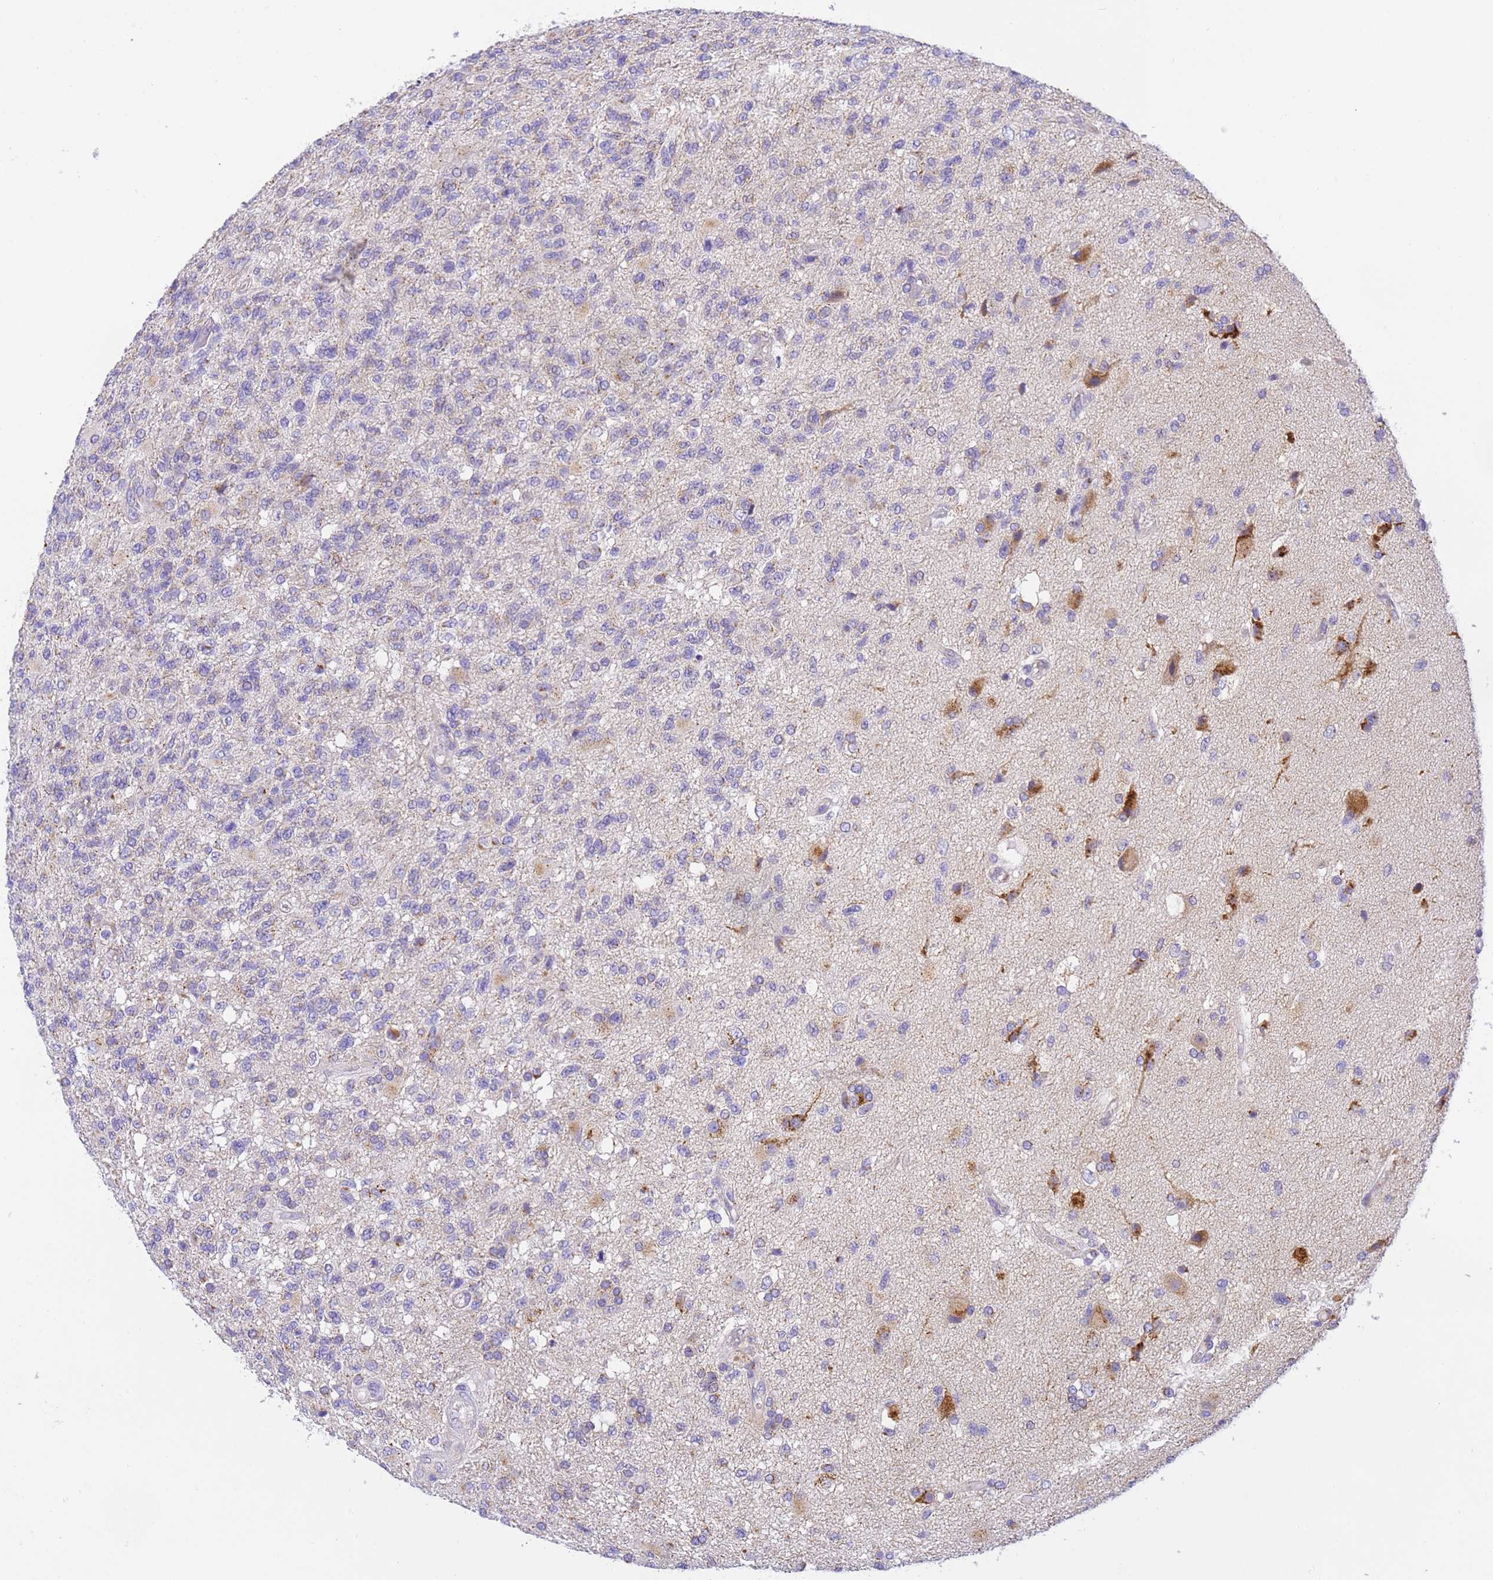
{"staining": {"intensity": "negative", "quantity": "none", "location": "none"}, "tissue": "glioma", "cell_type": "Tumor cells", "image_type": "cancer", "snomed": [{"axis": "morphology", "description": "Glioma, malignant, High grade"}, {"axis": "topography", "description": "Brain"}], "caption": "The immunohistochemistry image has no significant staining in tumor cells of glioma tissue.", "gene": "RHBDD3", "patient": {"sex": "male", "age": 56}}